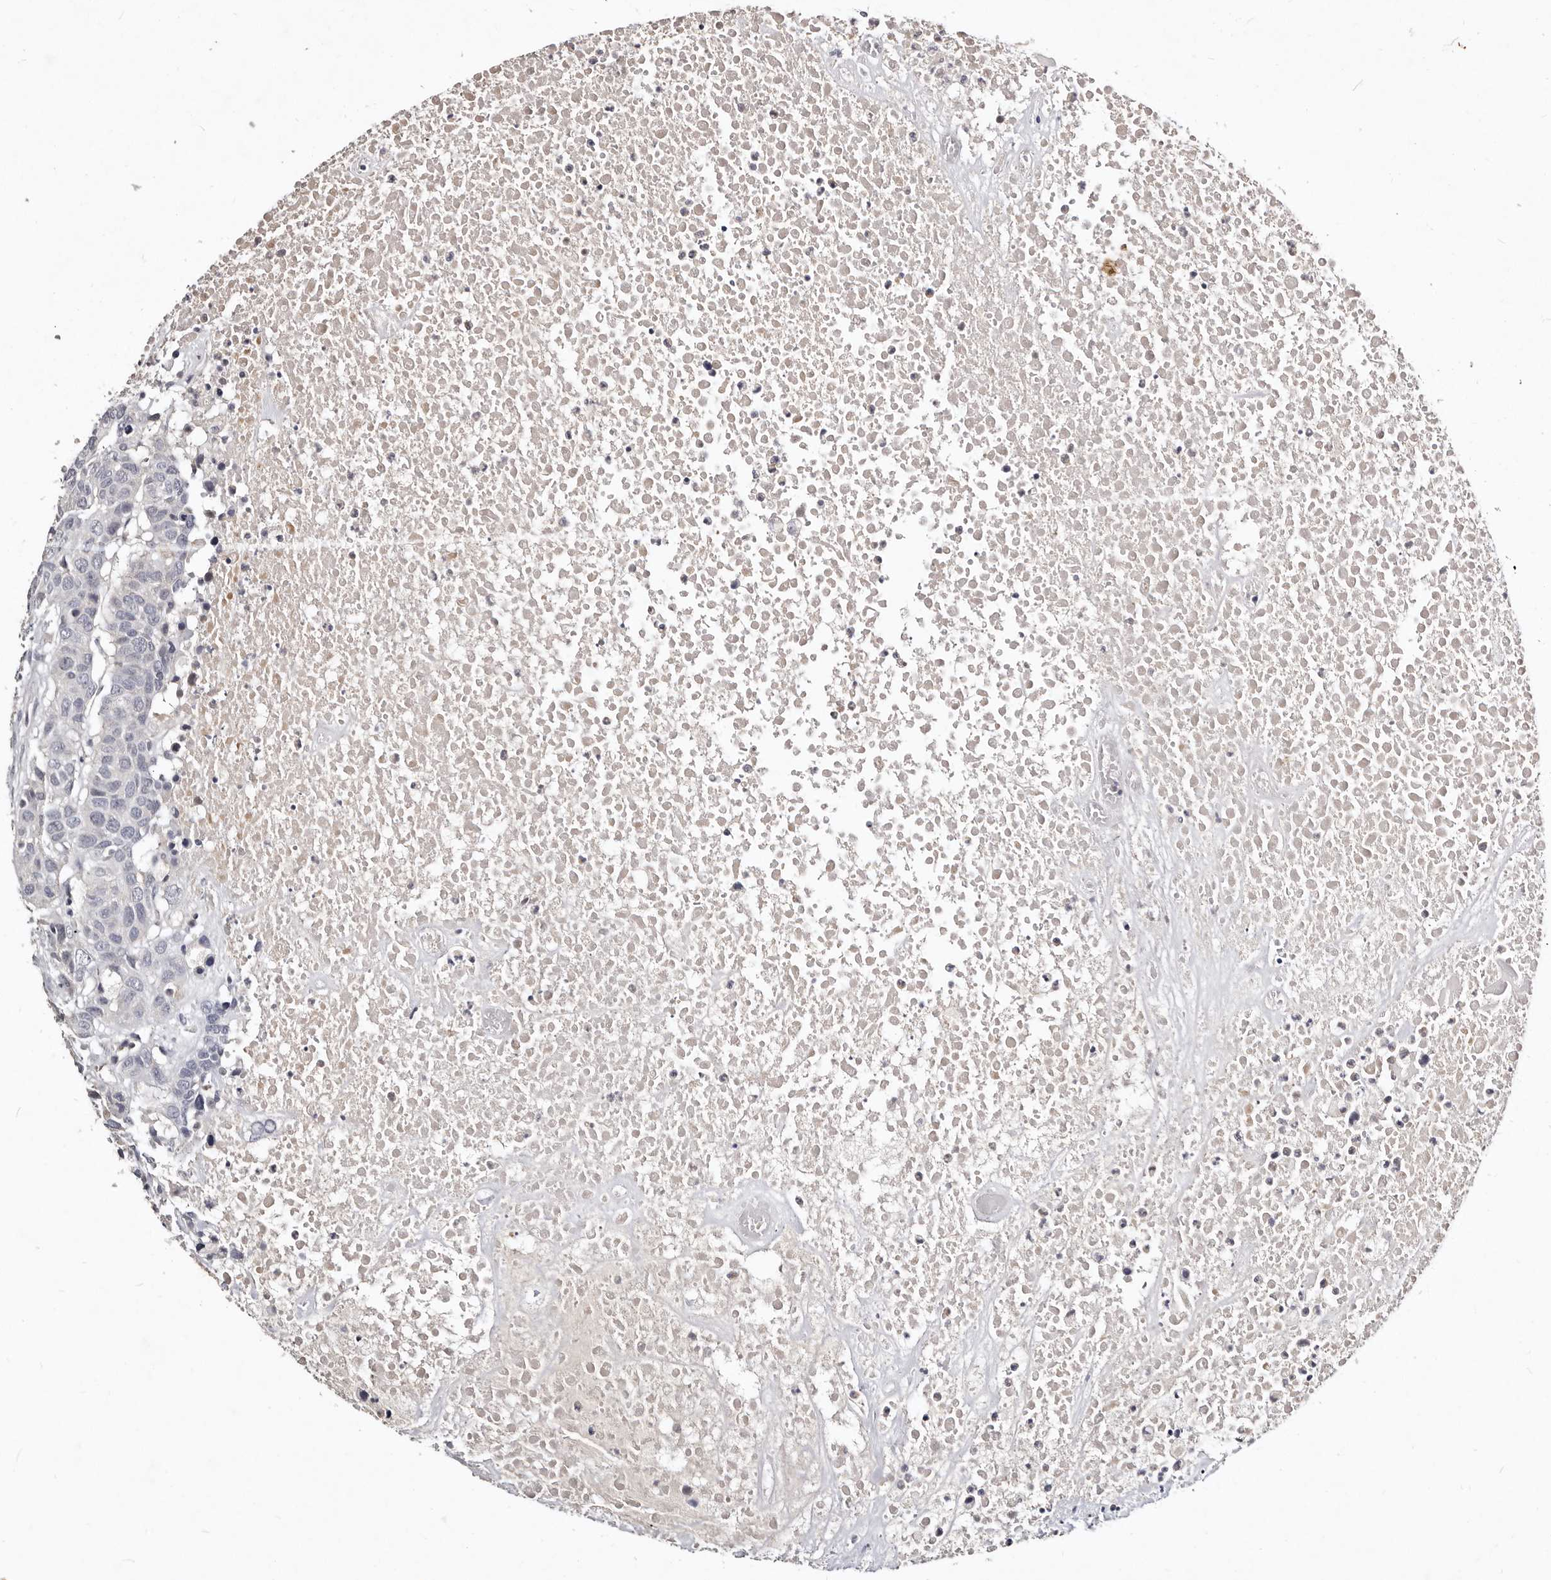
{"staining": {"intensity": "negative", "quantity": "none", "location": "none"}, "tissue": "head and neck cancer", "cell_type": "Tumor cells", "image_type": "cancer", "snomed": [{"axis": "morphology", "description": "Squamous cell carcinoma, NOS"}, {"axis": "topography", "description": "Head-Neck"}], "caption": "Protein analysis of head and neck squamous cell carcinoma shows no significant expression in tumor cells.", "gene": "MRPS33", "patient": {"sex": "male", "age": 66}}